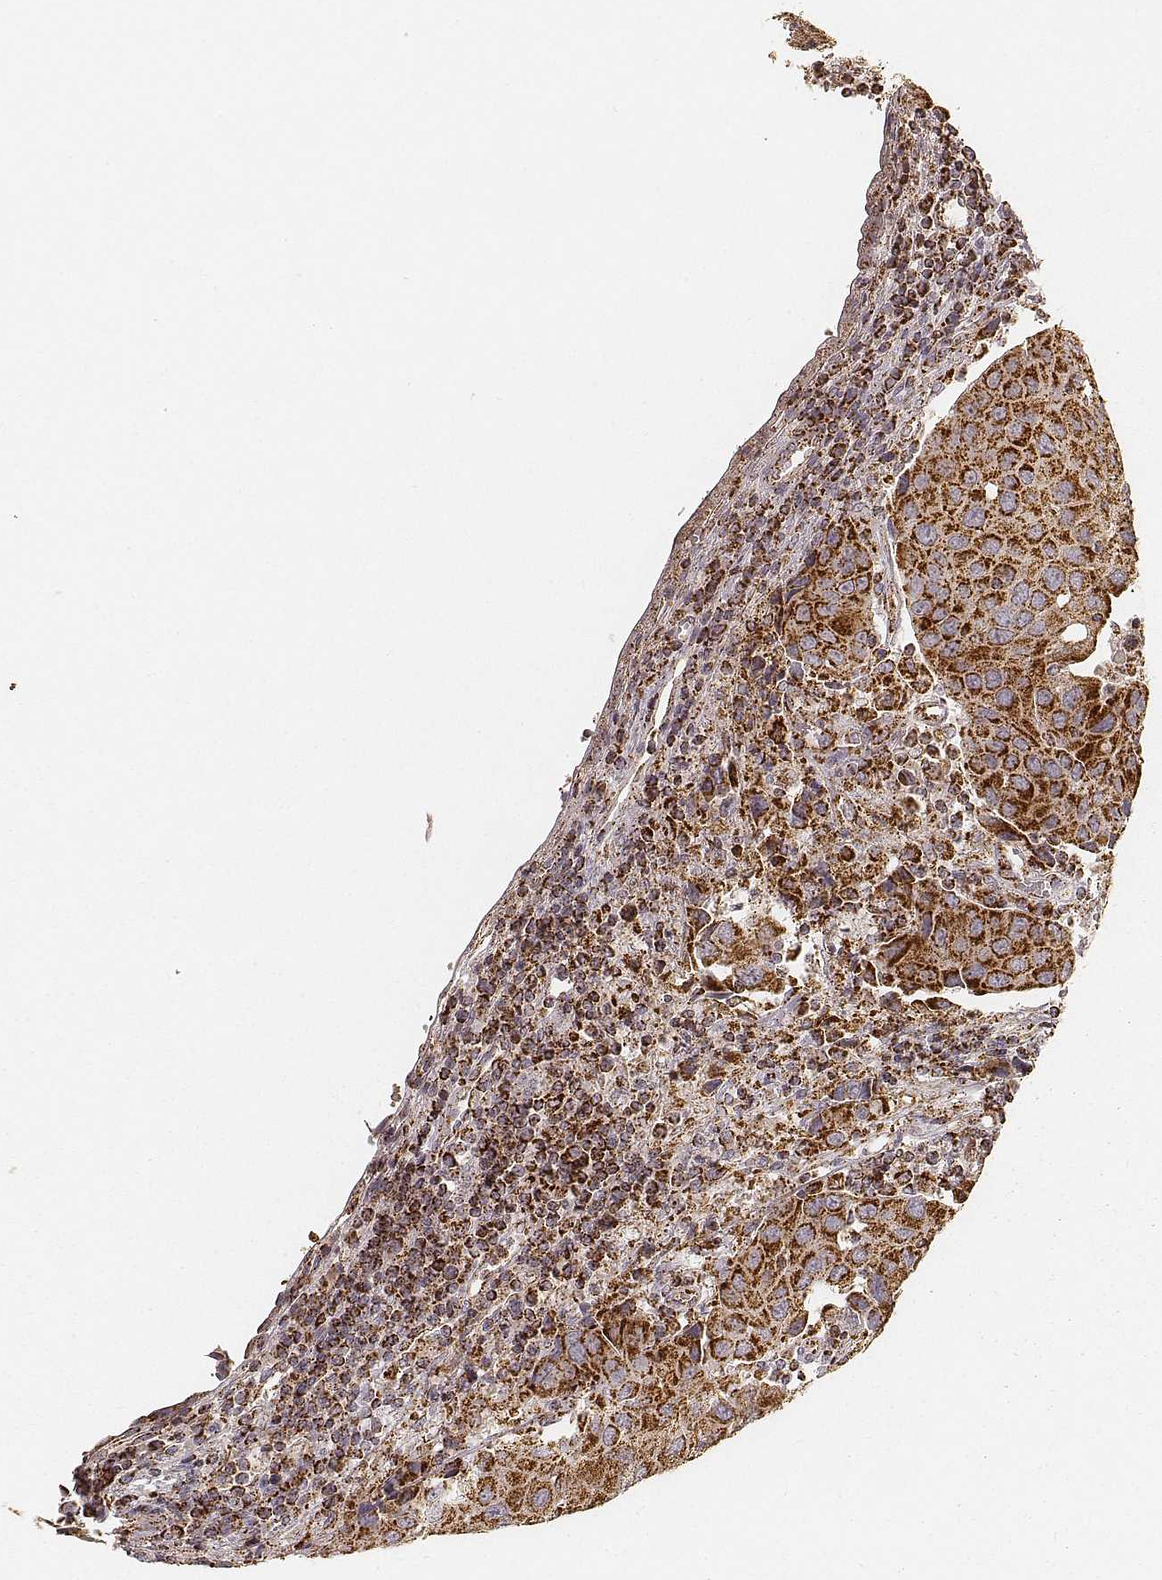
{"staining": {"intensity": "strong", "quantity": ">75%", "location": "cytoplasmic/membranous"}, "tissue": "urothelial cancer", "cell_type": "Tumor cells", "image_type": "cancer", "snomed": [{"axis": "morphology", "description": "Urothelial carcinoma, High grade"}, {"axis": "topography", "description": "Urinary bladder"}], "caption": "Urothelial cancer stained with a protein marker reveals strong staining in tumor cells.", "gene": "CS", "patient": {"sex": "female", "age": 85}}